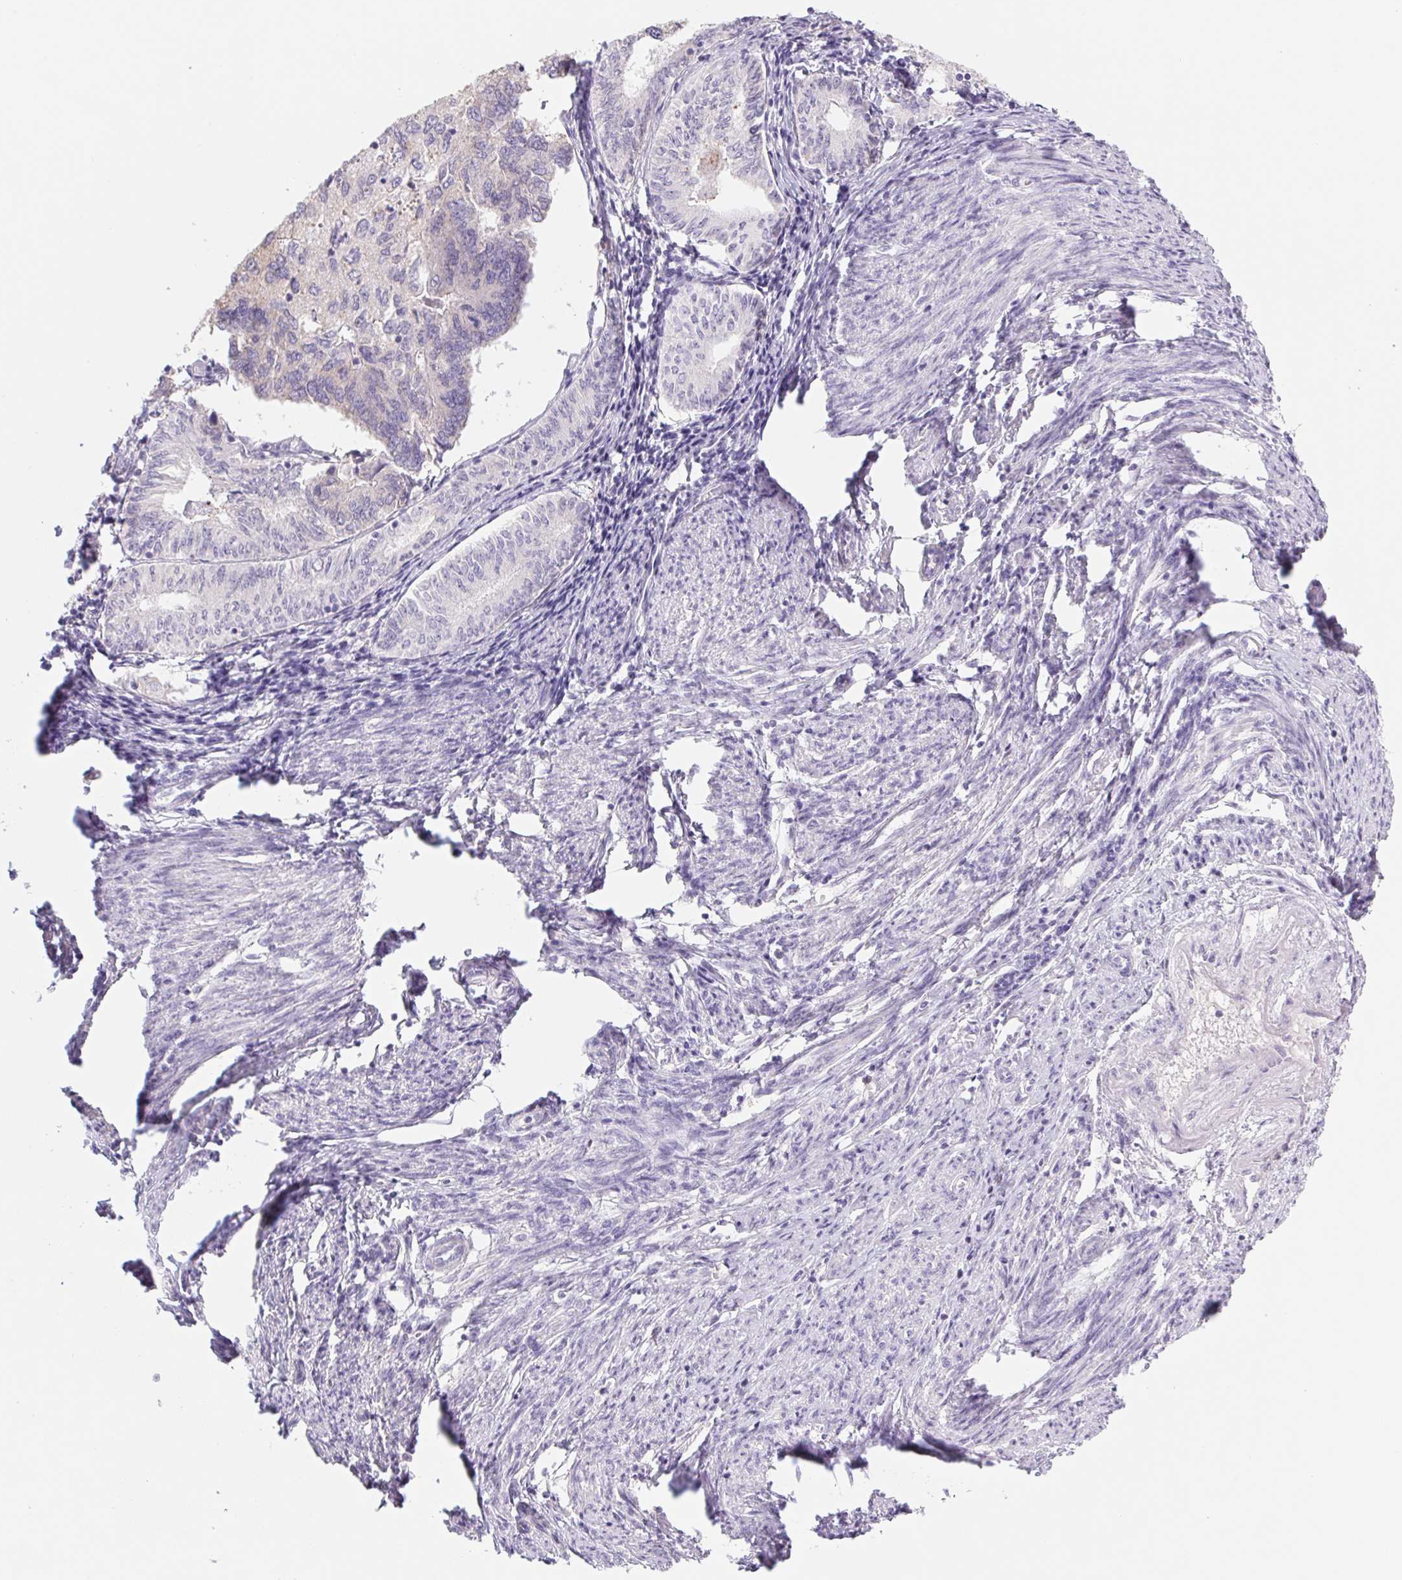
{"staining": {"intensity": "negative", "quantity": "none", "location": "none"}, "tissue": "endometrial cancer", "cell_type": "Tumor cells", "image_type": "cancer", "snomed": [{"axis": "morphology", "description": "Carcinoma, NOS"}, {"axis": "topography", "description": "Uterus"}], "caption": "Immunohistochemistry (IHC) of endometrial cancer exhibits no positivity in tumor cells.", "gene": "PNMA8B", "patient": {"sex": "female", "age": 76}}